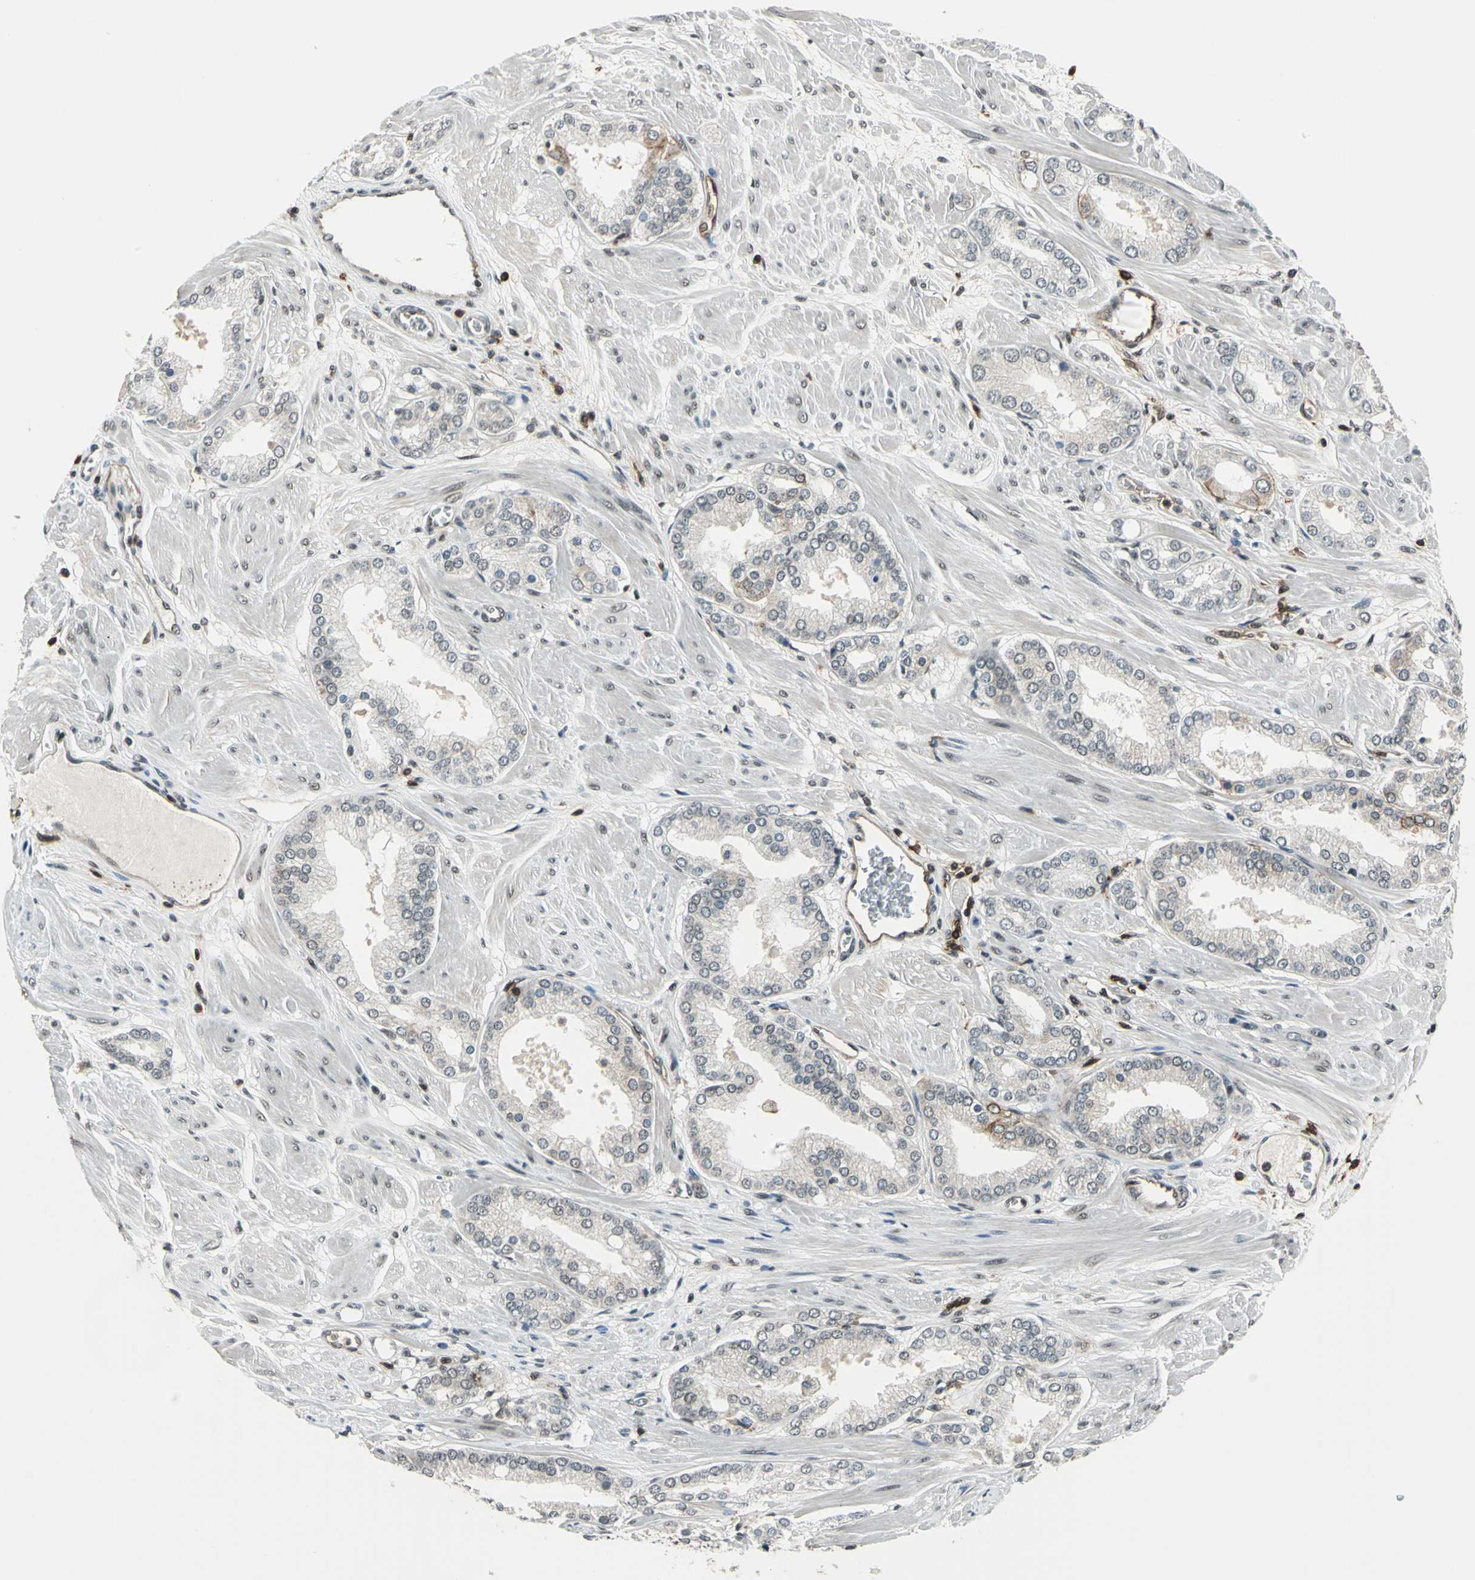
{"staining": {"intensity": "negative", "quantity": "none", "location": "none"}, "tissue": "prostate cancer", "cell_type": "Tumor cells", "image_type": "cancer", "snomed": [{"axis": "morphology", "description": "Adenocarcinoma, High grade"}, {"axis": "topography", "description": "Prostate"}], "caption": "A micrograph of human high-grade adenocarcinoma (prostate) is negative for staining in tumor cells.", "gene": "NR2C2", "patient": {"sex": "male", "age": 61}}